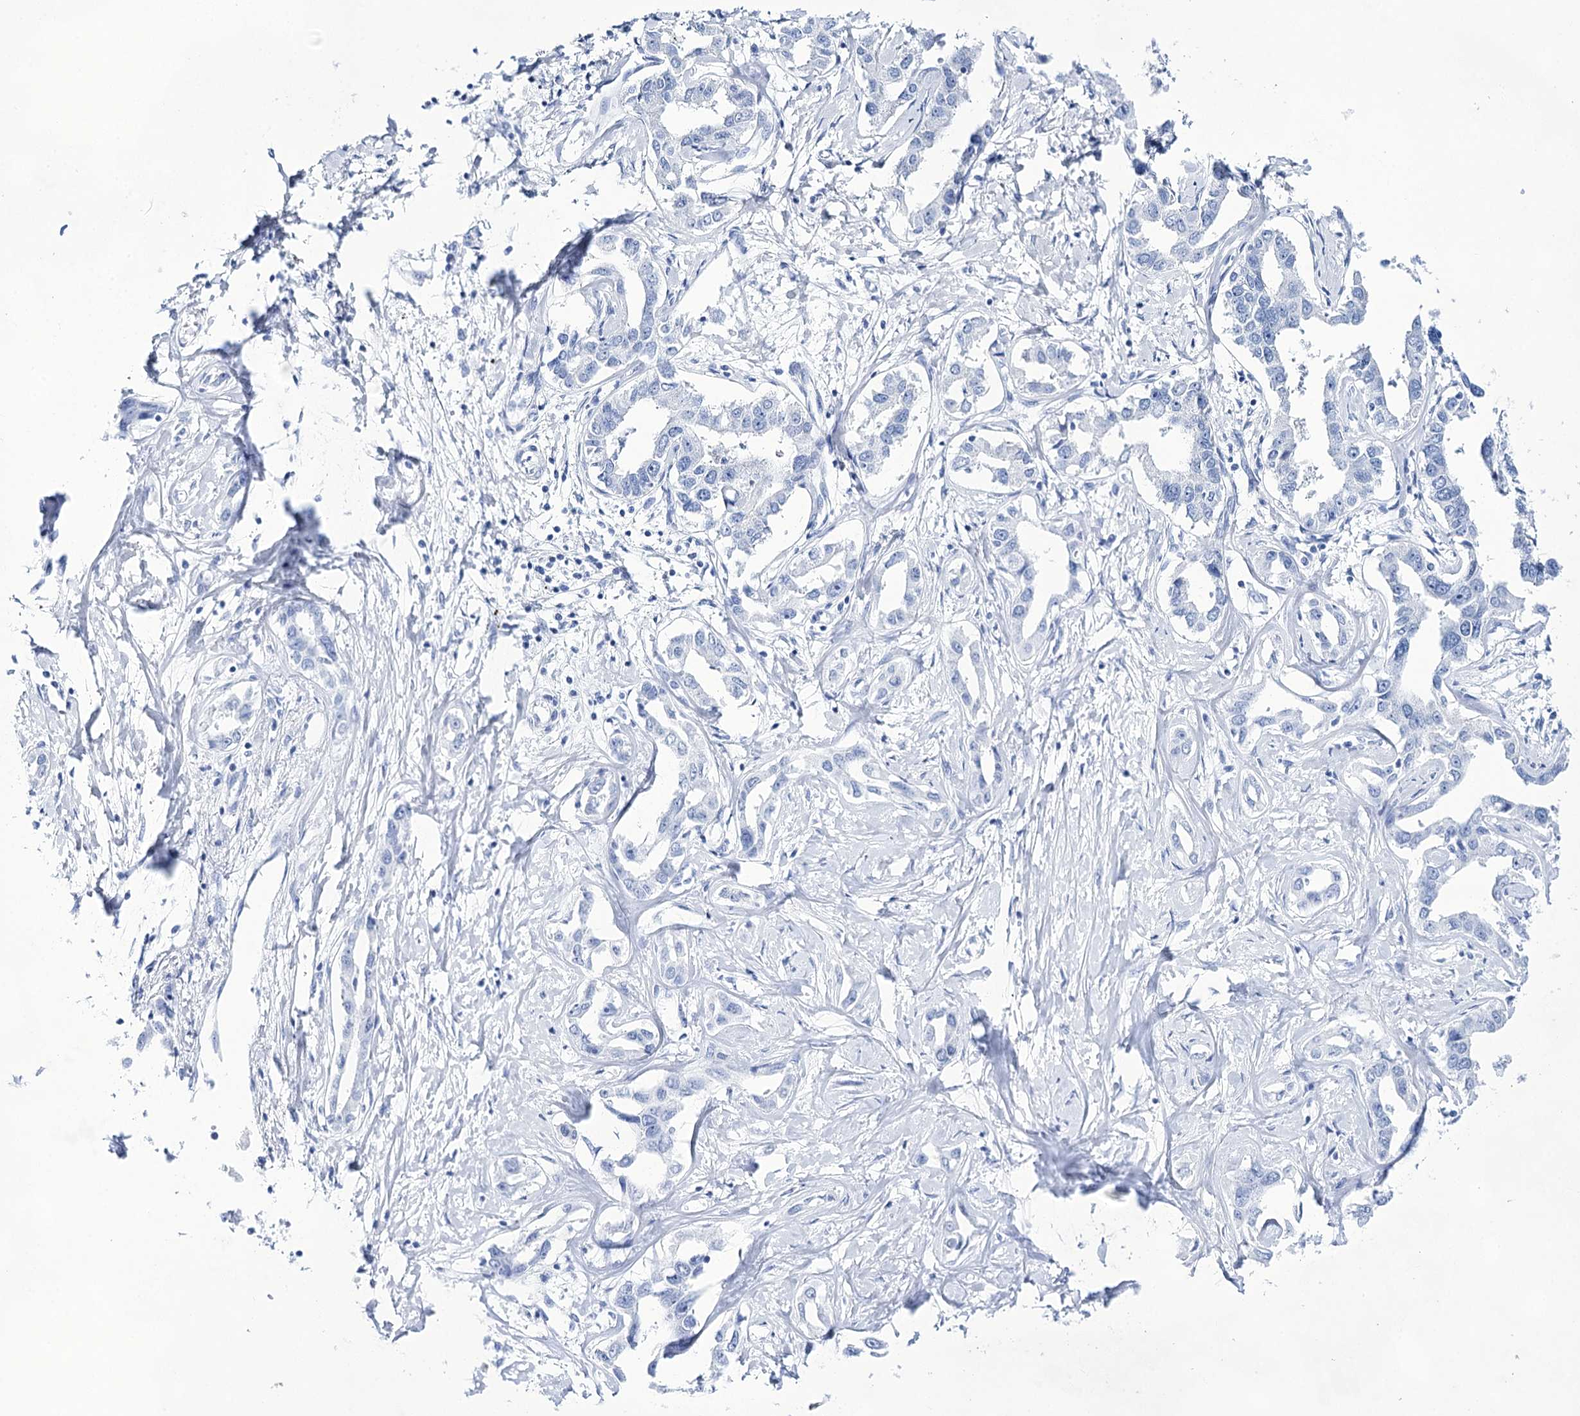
{"staining": {"intensity": "negative", "quantity": "none", "location": "none"}, "tissue": "liver cancer", "cell_type": "Tumor cells", "image_type": "cancer", "snomed": [{"axis": "morphology", "description": "Cholangiocarcinoma"}, {"axis": "topography", "description": "Liver"}], "caption": "Immunohistochemistry of liver cancer displays no expression in tumor cells.", "gene": "LALBA", "patient": {"sex": "male", "age": 59}}